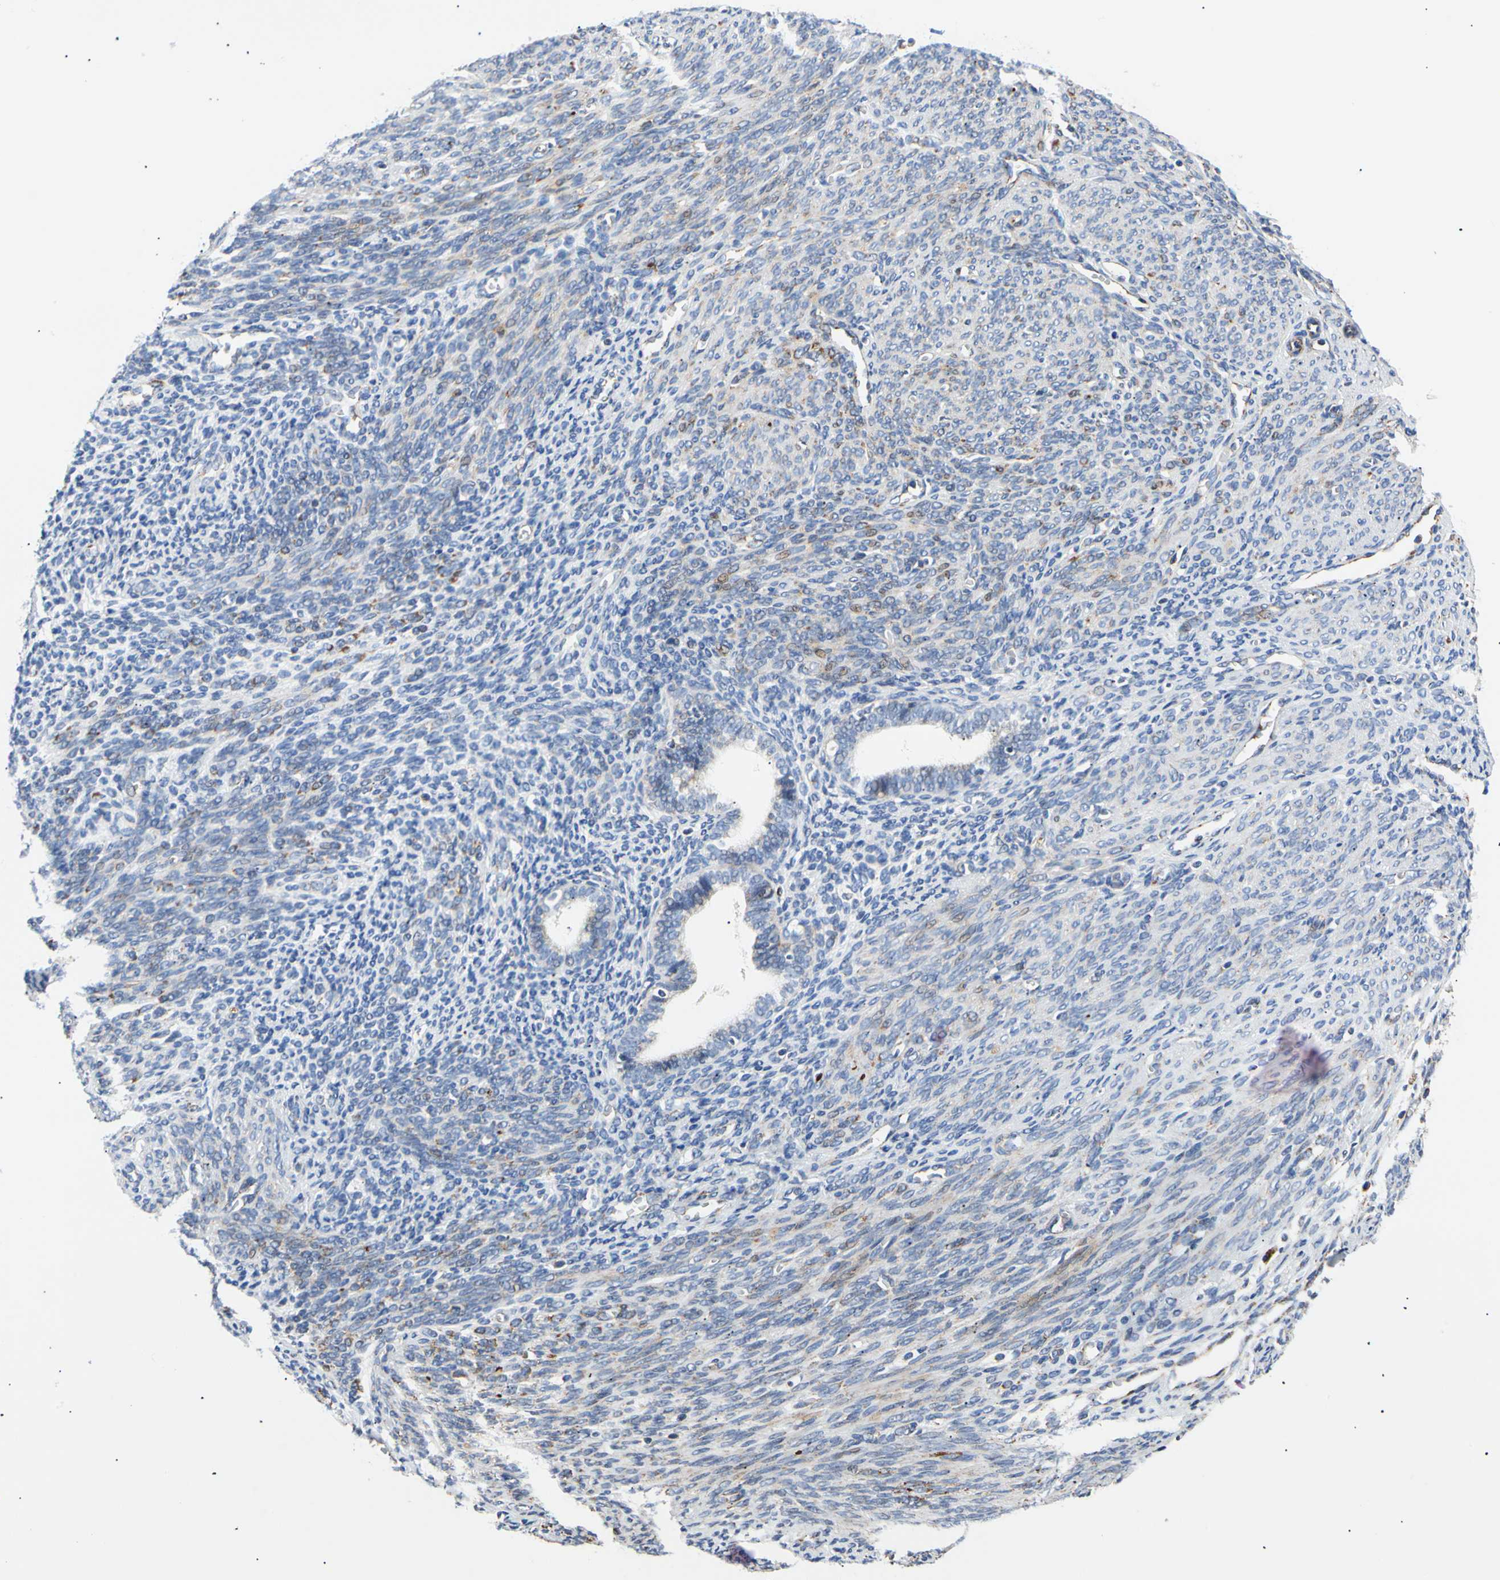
{"staining": {"intensity": "weak", "quantity": "<25%", "location": "cytoplasmic/membranous"}, "tissue": "endometrium", "cell_type": "Cells in endometrial stroma", "image_type": "normal", "snomed": [{"axis": "morphology", "description": "Normal tissue, NOS"}, {"axis": "topography", "description": "Uterus"}], "caption": "Immunohistochemical staining of normal human endometrium shows no significant staining in cells in endometrial stroma.", "gene": "ACAT1", "patient": {"sex": "female", "age": 83}}